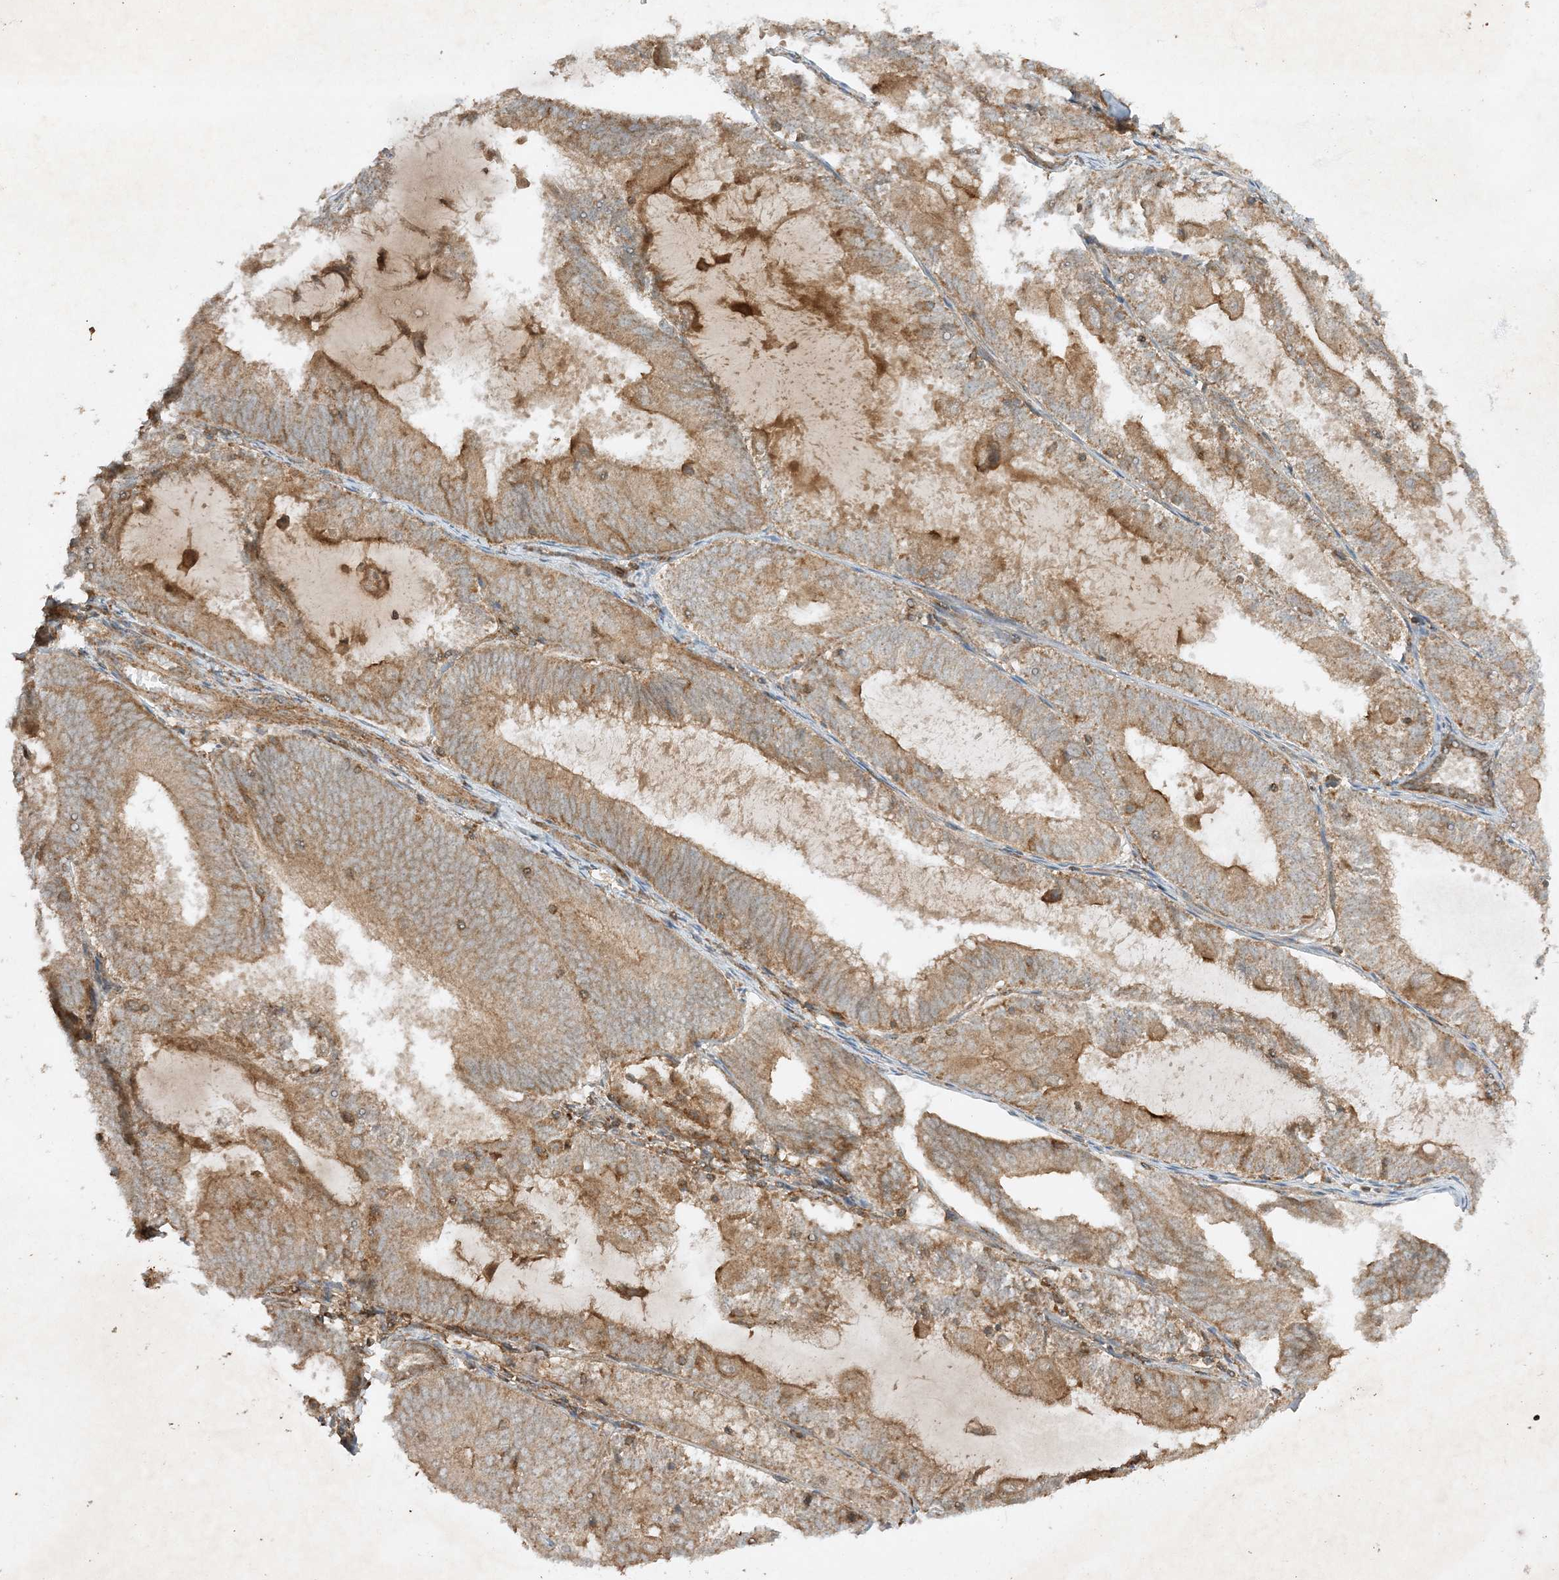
{"staining": {"intensity": "weak", "quantity": ">75%", "location": "cytoplasmic/membranous"}, "tissue": "endometrial cancer", "cell_type": "Tumor cells", "image_type": "cancer", "snomed": [{"axis": "morphology", "description": "Adenocarcinoma, NOS"}, {"axis": "topography", "description": "Endometrium"}], "caption": "Immunohistochemistry photomicrograph of human adenocarcinoma (endometrial) stained for a protein (brown), which exhibits low levels of weak cytoplasmic/membranous expression in approximately >75% of tumor cells.", "gene": "XRN1", "patient": {"sex": "female", "age": 81}}